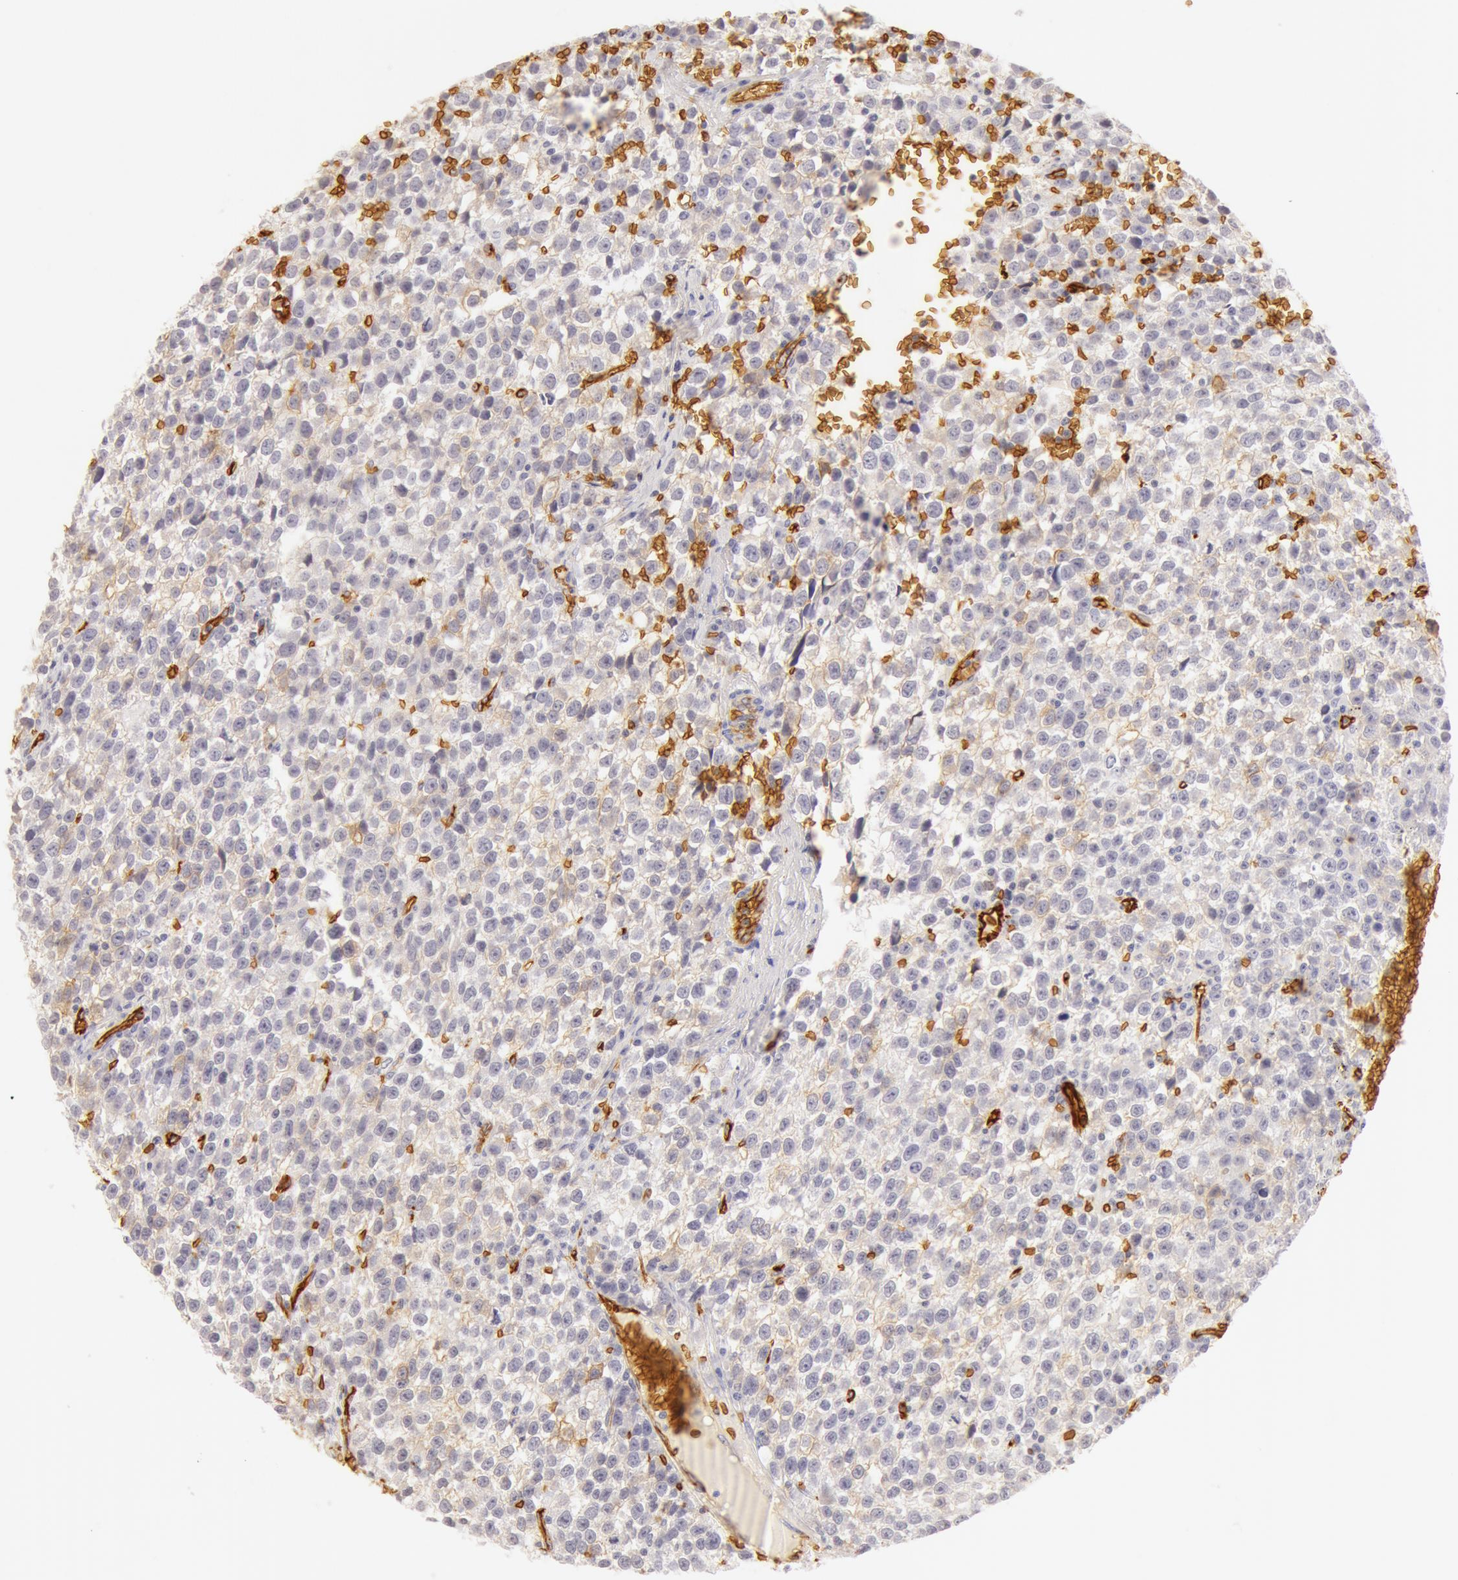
{"staining": {"intensity": "negative", "quantity": "none", "location": "none"}, "tissue": "testis cancer", "cell_type": "Tumor cells", "image_type": "cancer", "snomed": [{"axis": "morphology", "description": "Seminoma, NOS"}, {"axis": "topography", "description": "Testis"}], "caption": "IHC of testis cancer (seminoma) exhibits no positivity in tumor cells.", "gene": "AQP1", "patient": {"sex": "male", "age": 35}}